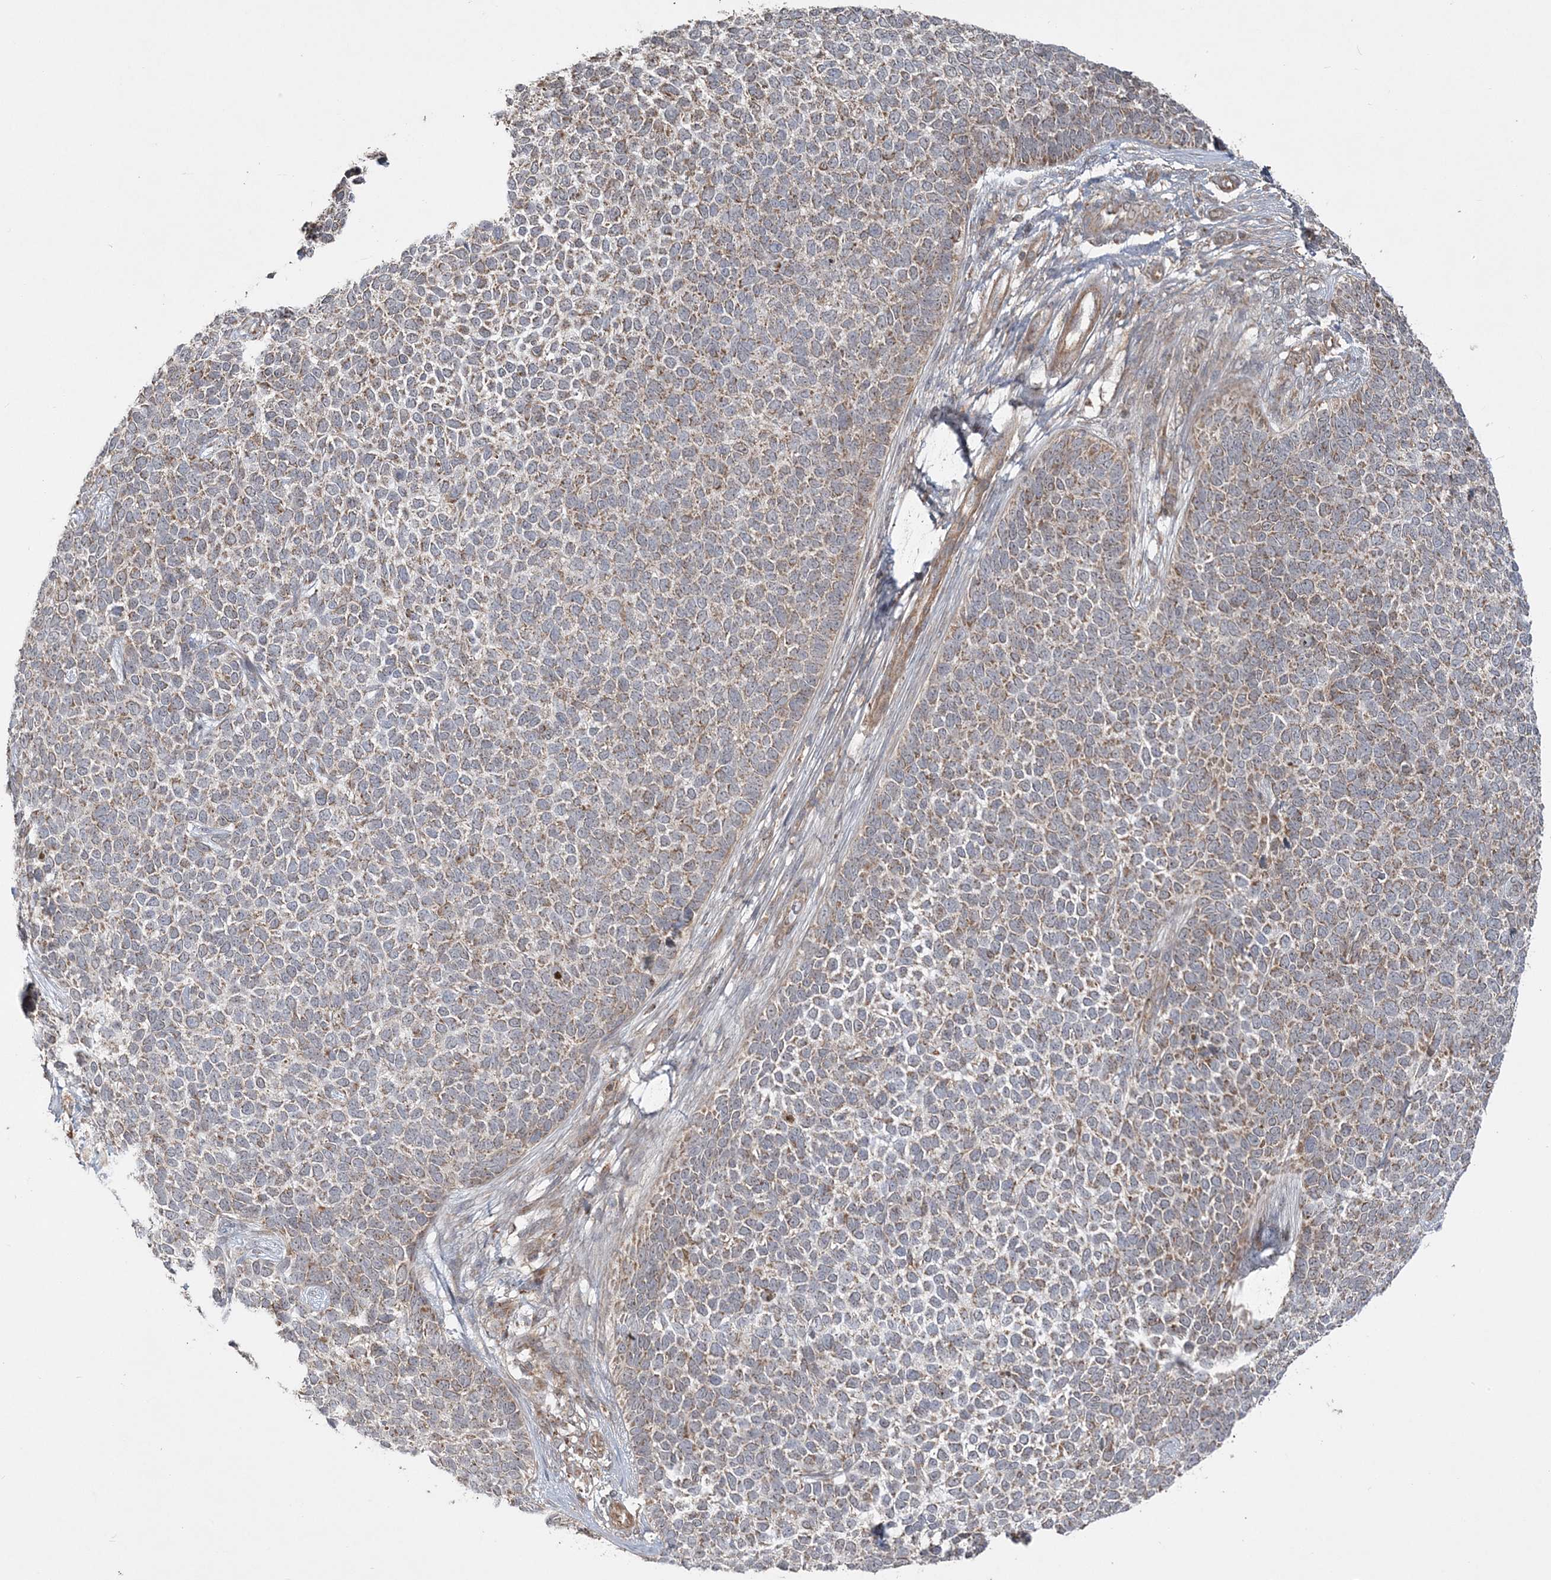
{"staining": {"intensity": "moderate", "quantity": "25%-75%", "location": "cytoplasmic/membranous"}, "tissue": "skin cancer", "cell_type": "Tumor cells", "image_type": "cancer", "snomed": [{"axis": "morphology", "description": "Basal cell carcinoma"}, {"axis": "topography", "description": "Skin"}], "caption": "A medium amount of moderate cytoplasmic/membranous expression is present in about 25%-75% of tumor cells in basal cell carcinoma (skin) tissue.", "gene": "SCLT1", "patient": {"sex": "female", "age": 84}}